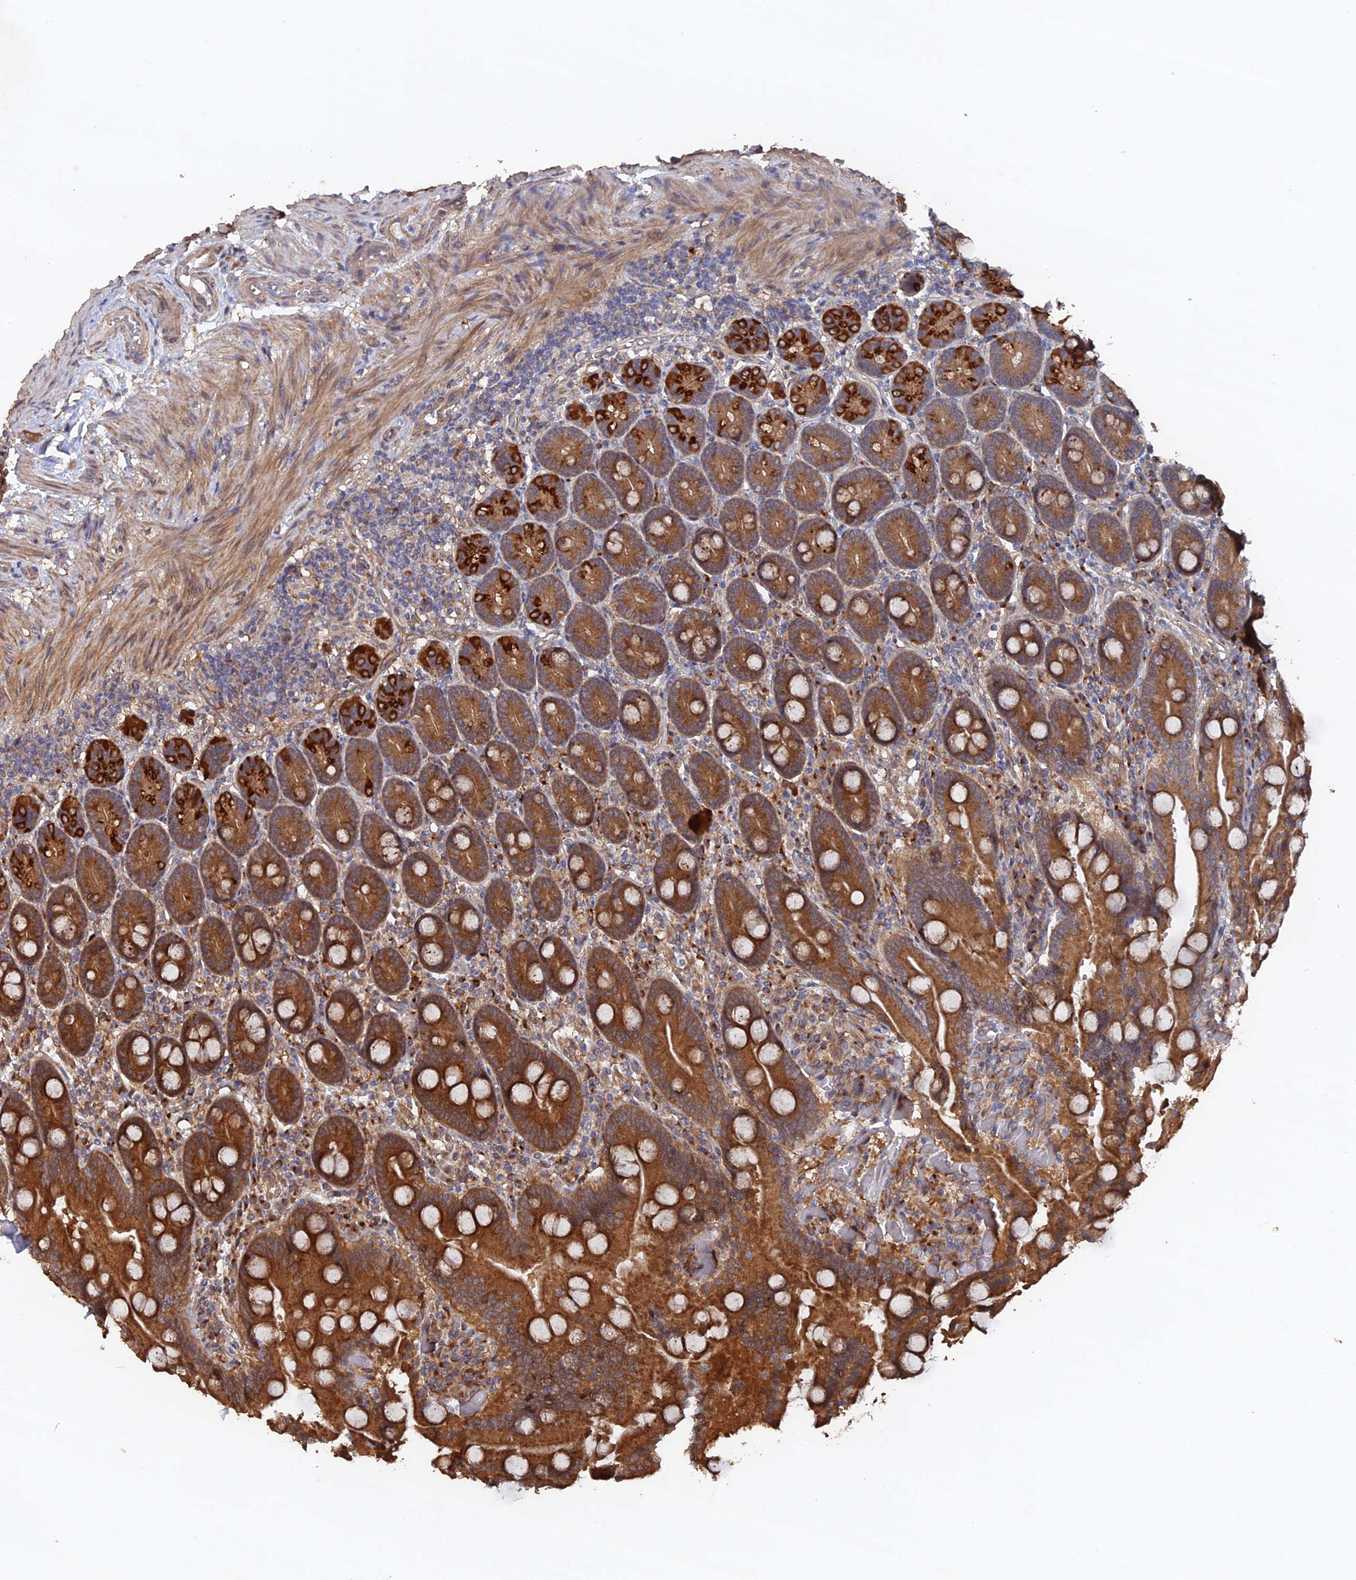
{"staining": {"intensity": "strong", "quantity": ">75%", "location": "cytoplasmic/membranous"}, "tissue": "duodenum", "cell_type": "Glandular cells", "image_type": "normal", "snomed": [{"axis": "morphology", "description": "Normal tissue, NOS"}, {"axis": "topography", "description": "Duodenum"}], "caption": "IHC micrograph of benign duodenum: duodenum stained using immunohistochemistry (IHC) reveals high levels of strong protein expression localized specifically in the cytoplasmic/membranous of glandular cells, appearing as a cytoplasmic/membranous brown color.", "gene": "VPS37C", "patient": {"sex": "female", "age": 62}}